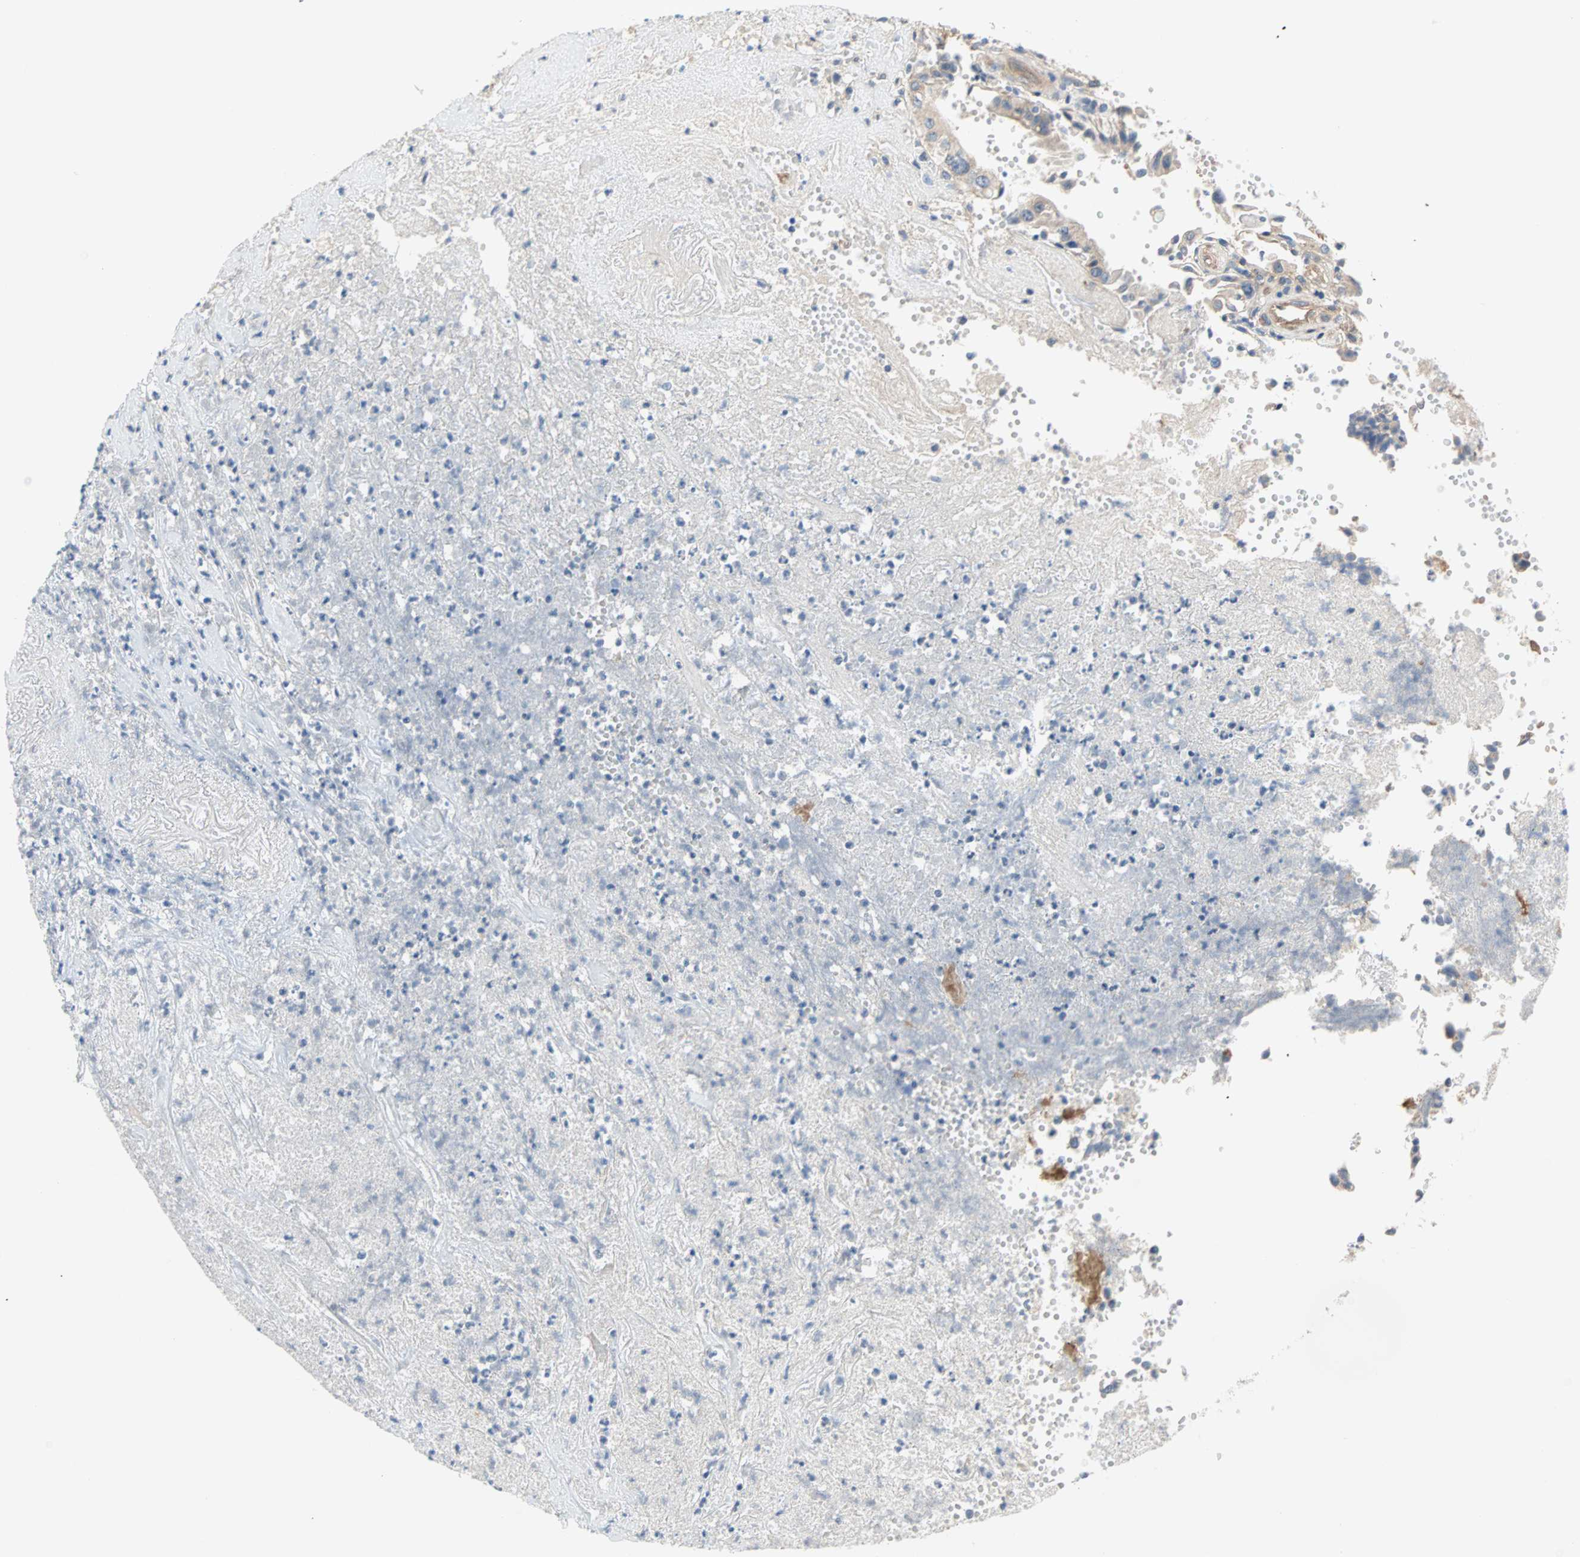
{"staining": {"intensity": "weak", "quantity": "<25%", "location": "cytoplasmic/membranous"}, "tissue": "liver cancer", "cell_type": "Tumor cells", "image_type": "cancer", "snomed": [{"axis": "morphology", "description": "Cholangiocarcinoma"}, {"axis": "topography", "description": "Liver"}], "caption": "Immunohistochemistry (IHC) micrograph of liver cancer stained for a protein (brown), which shows no expression in tumor cells.", "gene": "PDE8A", "patient": {"sex": "female", "age": 61}}